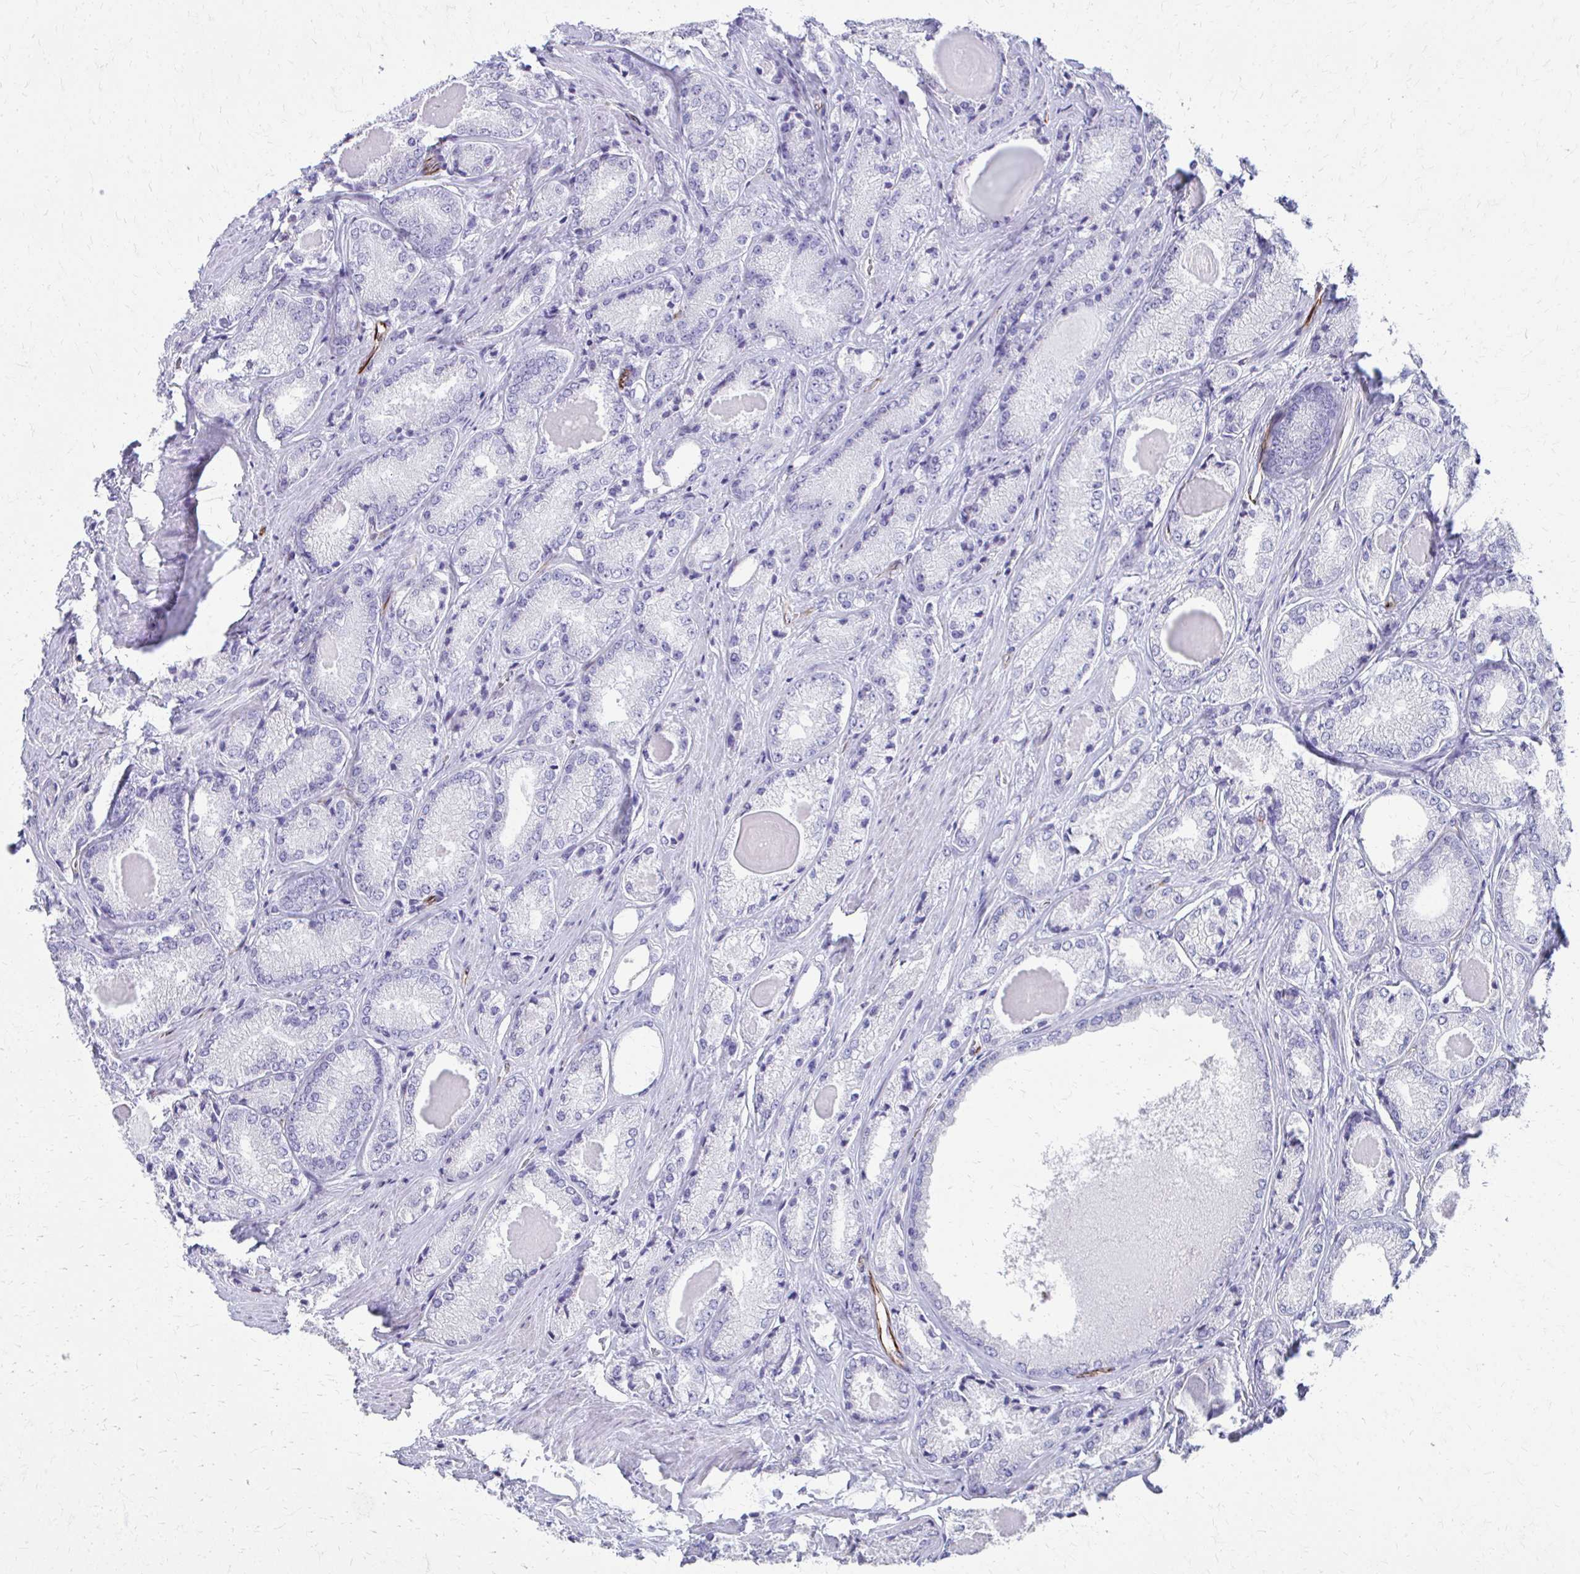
{"staining": {"intensity": "negative", "quantity": "none", "location": "none"}, "tissue": "prostate cancer", "cell_type": "Tumor cells", "image_type": "cancer", "snomed": [{"axis": "morphology", "description": "Adenocarcinoma, NOS"}, {"axis": "morphology", "description": "Adenocarcinoma, Low grade"}, {"axis": "topography", "description": "Prostate"}], "caption": "IHC micrograph of neoplastic tissue: human adenocarcinoma (prostate) stained with DAB exhibits no significant protein expression in tumor cells.", "gene": "TRIM6", "patient": {"sex": "male", "age": 68}}